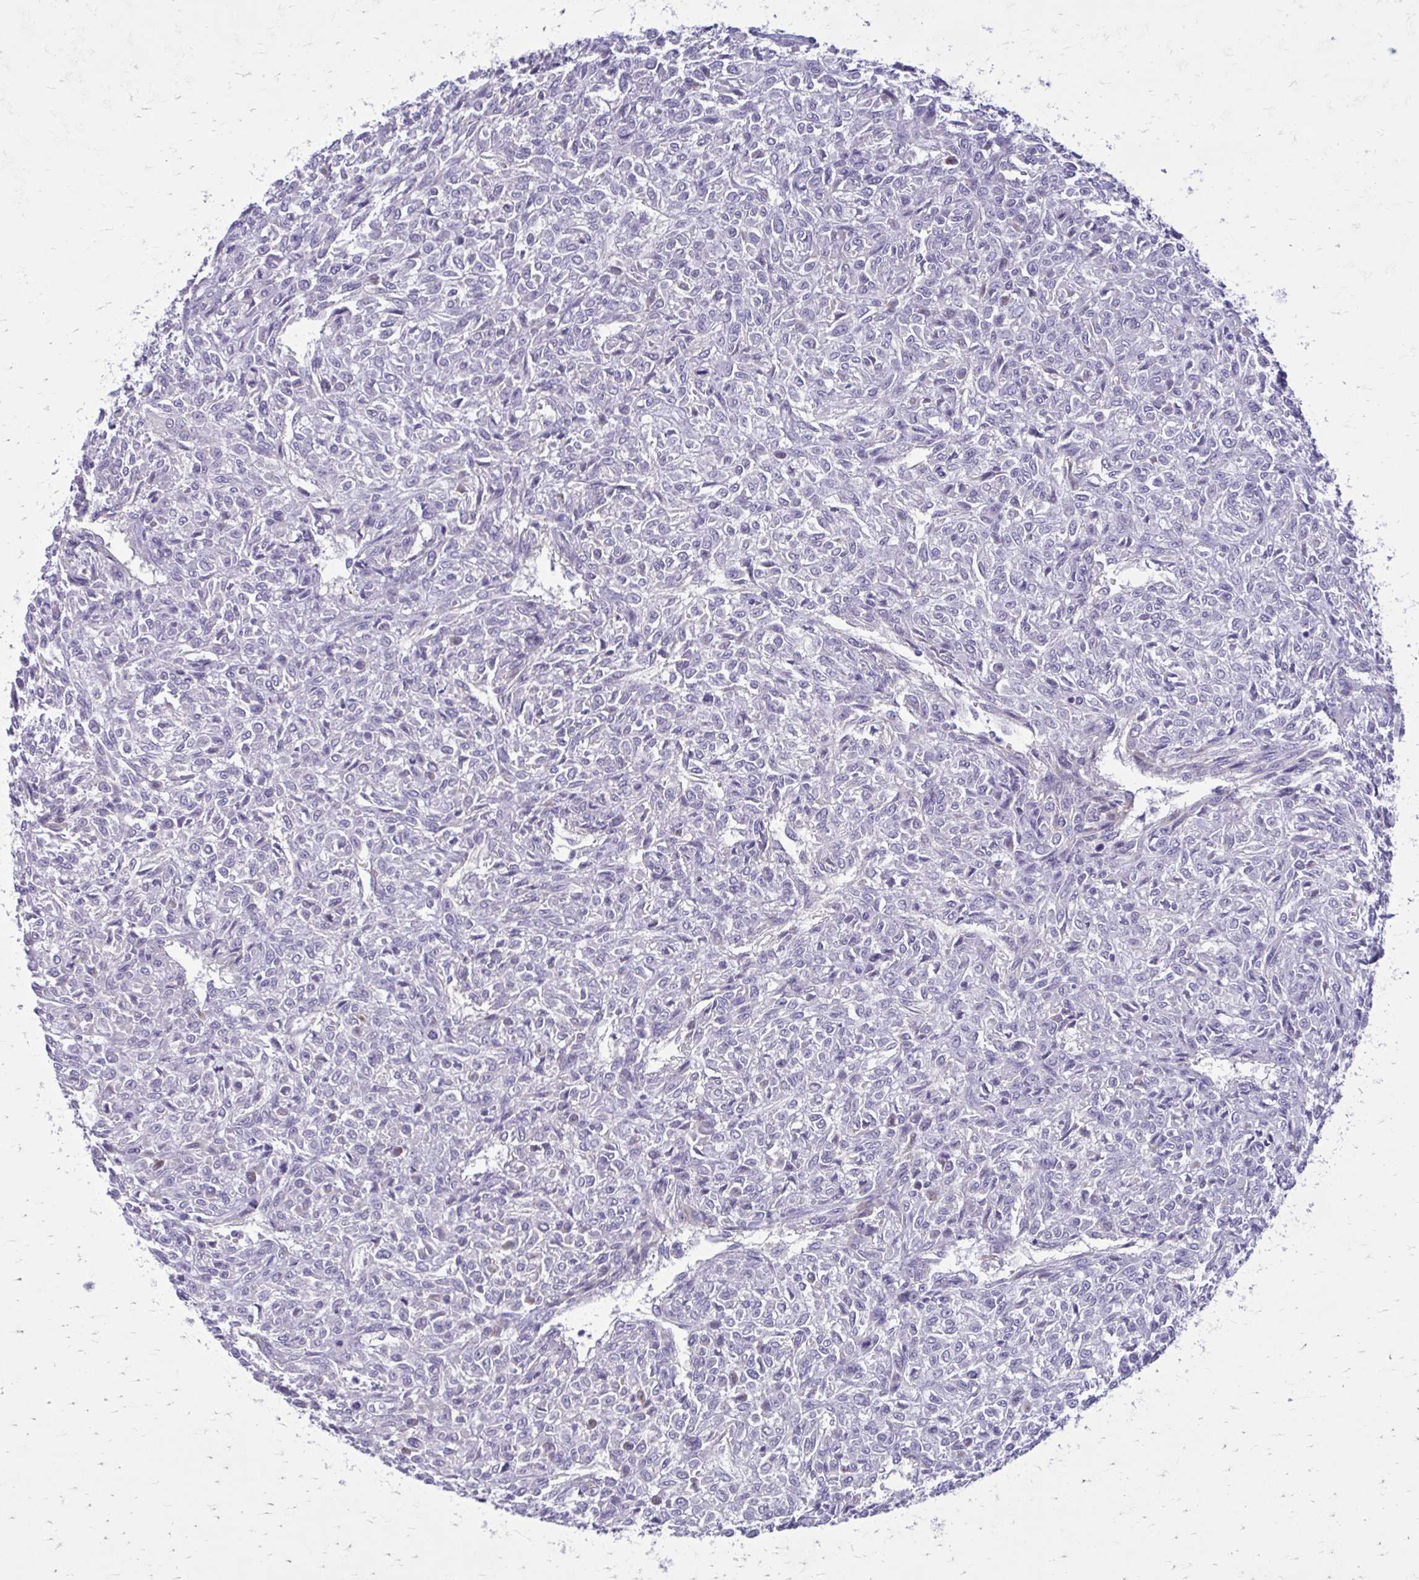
{"staining": {"intensity": "negative", "quantity": "none", "location": "none"}, "tissue": "renal cancer", "cell_type": "Tumor cells", "image_type": "cancer", "snomed": [{"axis": "morphology", "description": "Adenocarcinoma, NOS"}, {"axis": "topography", "description": "Kidney"}], "caption": "Human renal cancer stained for a protein using IHC demonstrates no positivity in tumor cells.", "gene": "GIGYF2", "patient": {"sex": "male", "age": 58}}